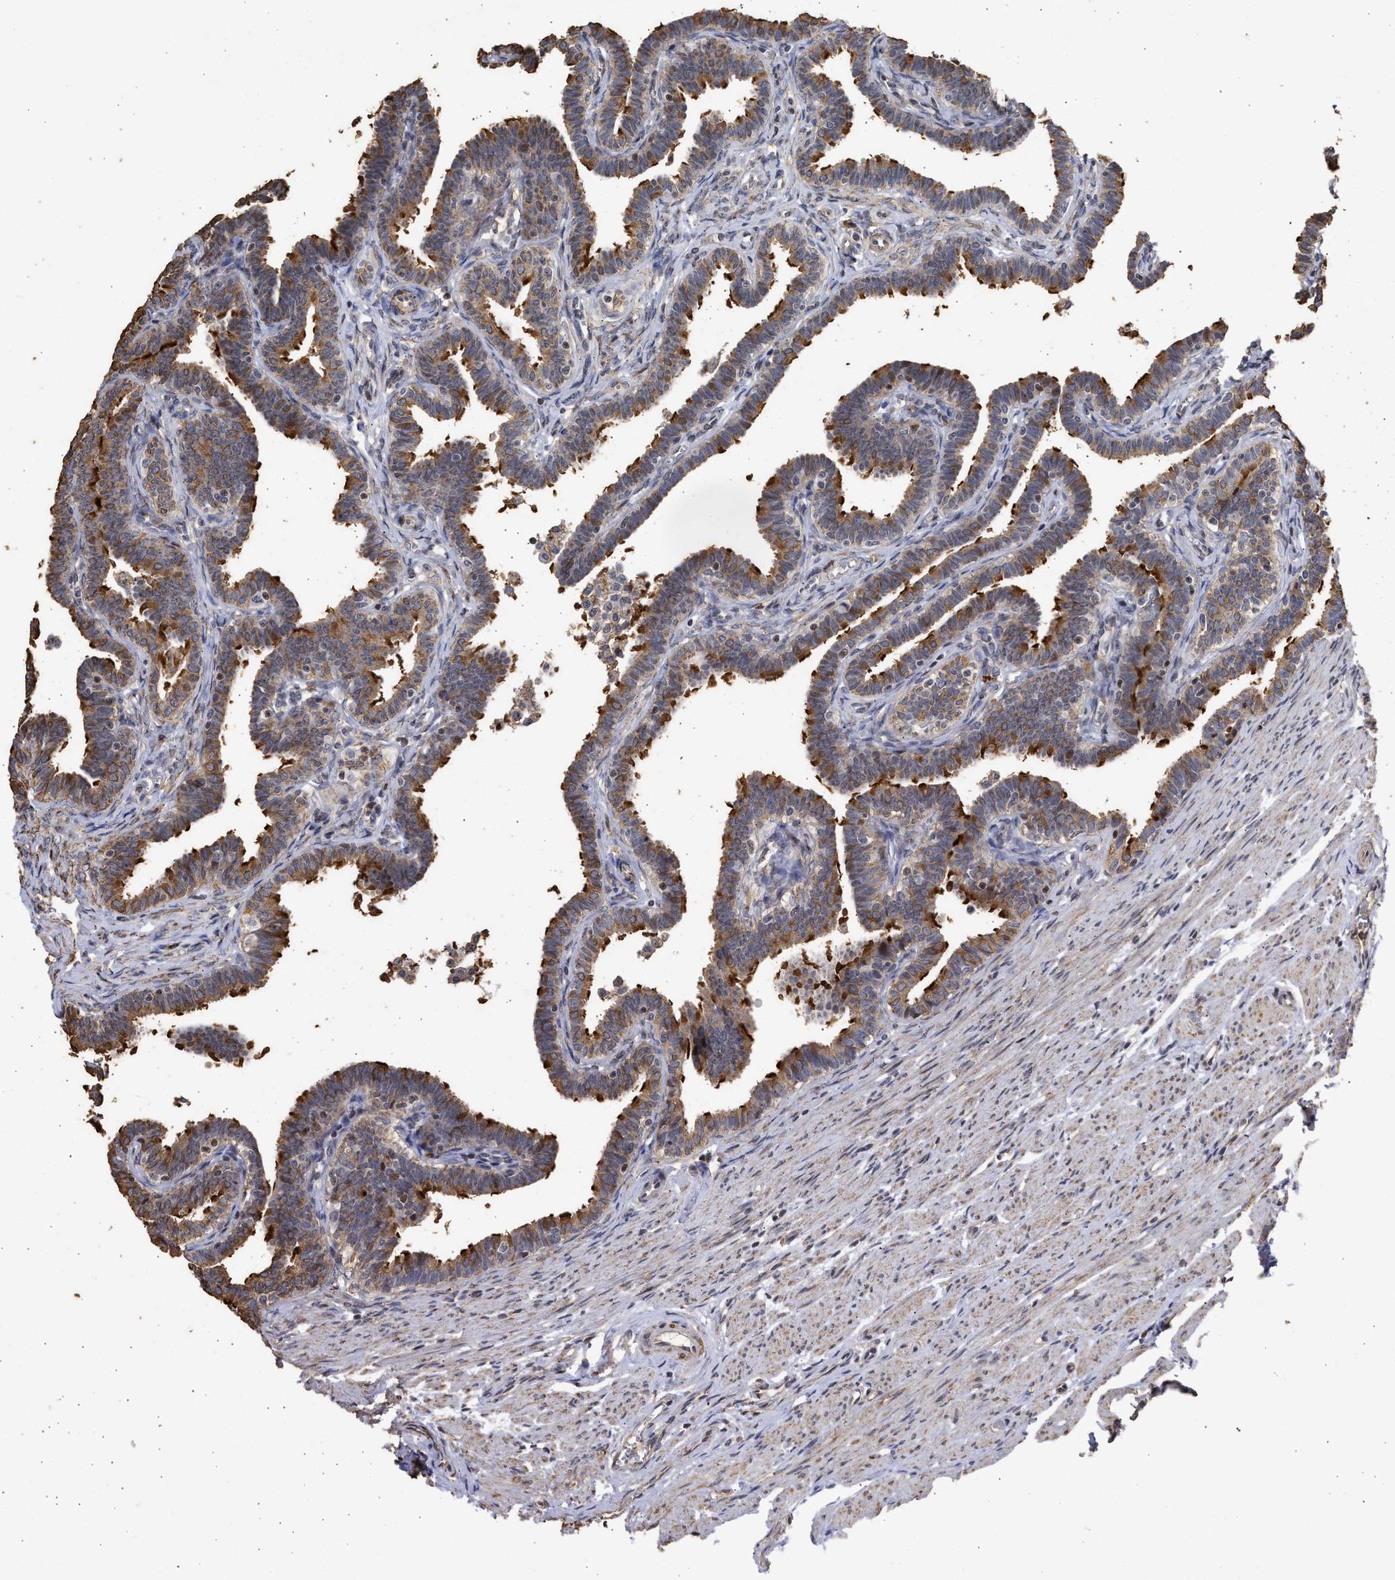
{"staining": {"intensity": "strong", "quantity": "25%-75%", "location": "cytoplasmic/membranous"}, "tissue": "fallopian tube", "cell_type": "Glandular cells", "image_type": "normal", "snomed": [{"axis": "morphology", "description": "Normal tissue, NOS"}, {"axis": "topography", "description": "Fallopian tube"}, {"axis": "topography", "description": "Ovary"}], "caption": "IHC (DAB (3,3'-diaminobenzidine)) staining of unremarkable human fallopian tube exhibits strong cytoplasmic/membranous protein expression in about 25%-75% of glandular cells.", "gene": "ENSG00000142539", "patient": {"sex": "female", "age": 23}}